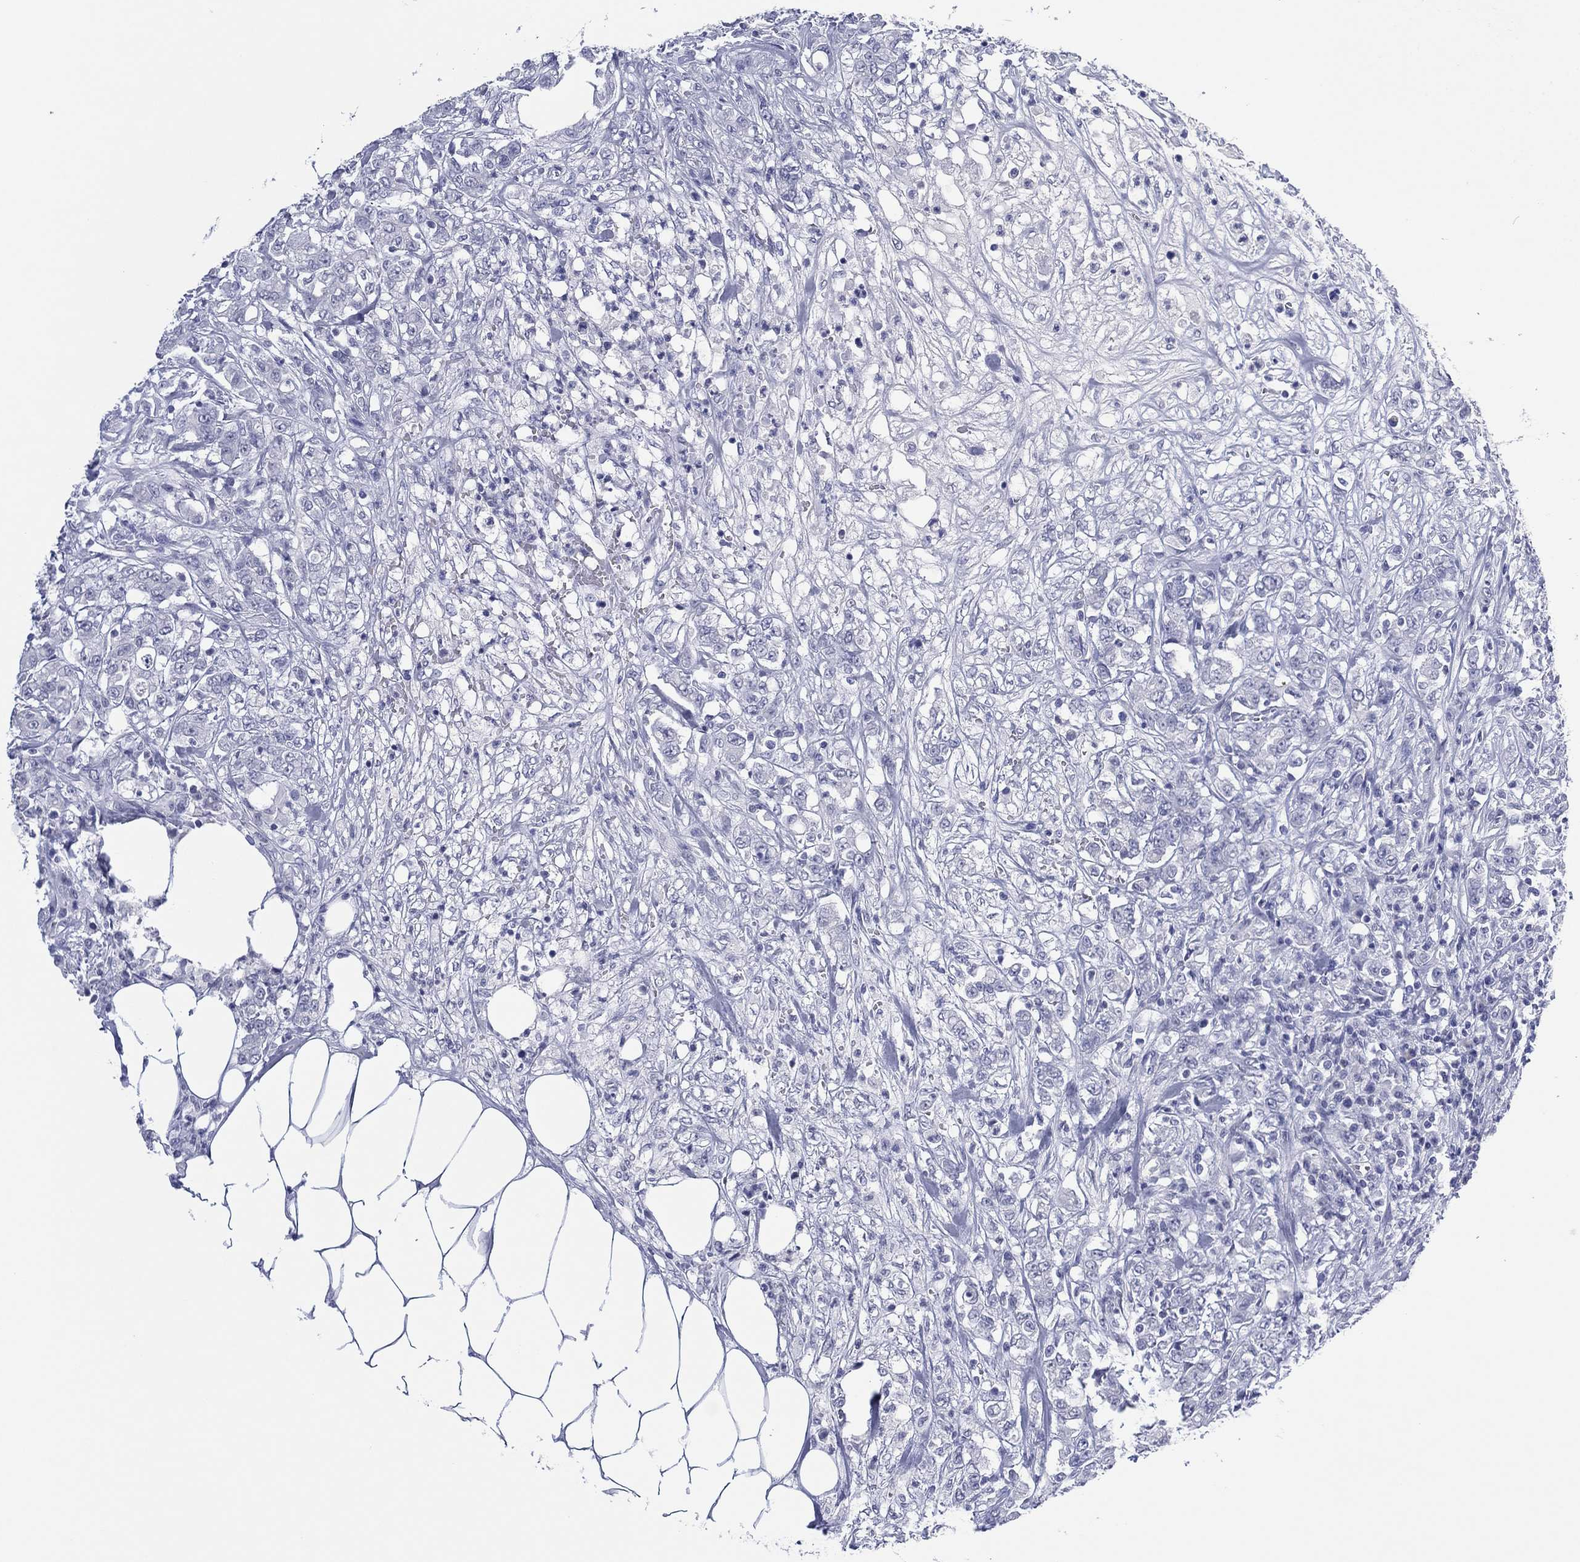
{"staining": {"intensity": "negative", "quantity": "none", "location": "none"}, "tissue": "colorectal cancer", "cell_type": "Tumor cells", "image_type": "cancer", "snomed": [{"axis": "morphology", "description": "Adenocarcinoma, NOS"}, {"axis": "topography", "description": "Colon"}], "caption": "High power microscopy histopathology image of an immunohistochemistry micrograph of adenocarcinoma (colorectal), revealing no significant positivity in tumor cells.", "gene": "UTF1", "patient": {"sex": "female", "age": 48}}